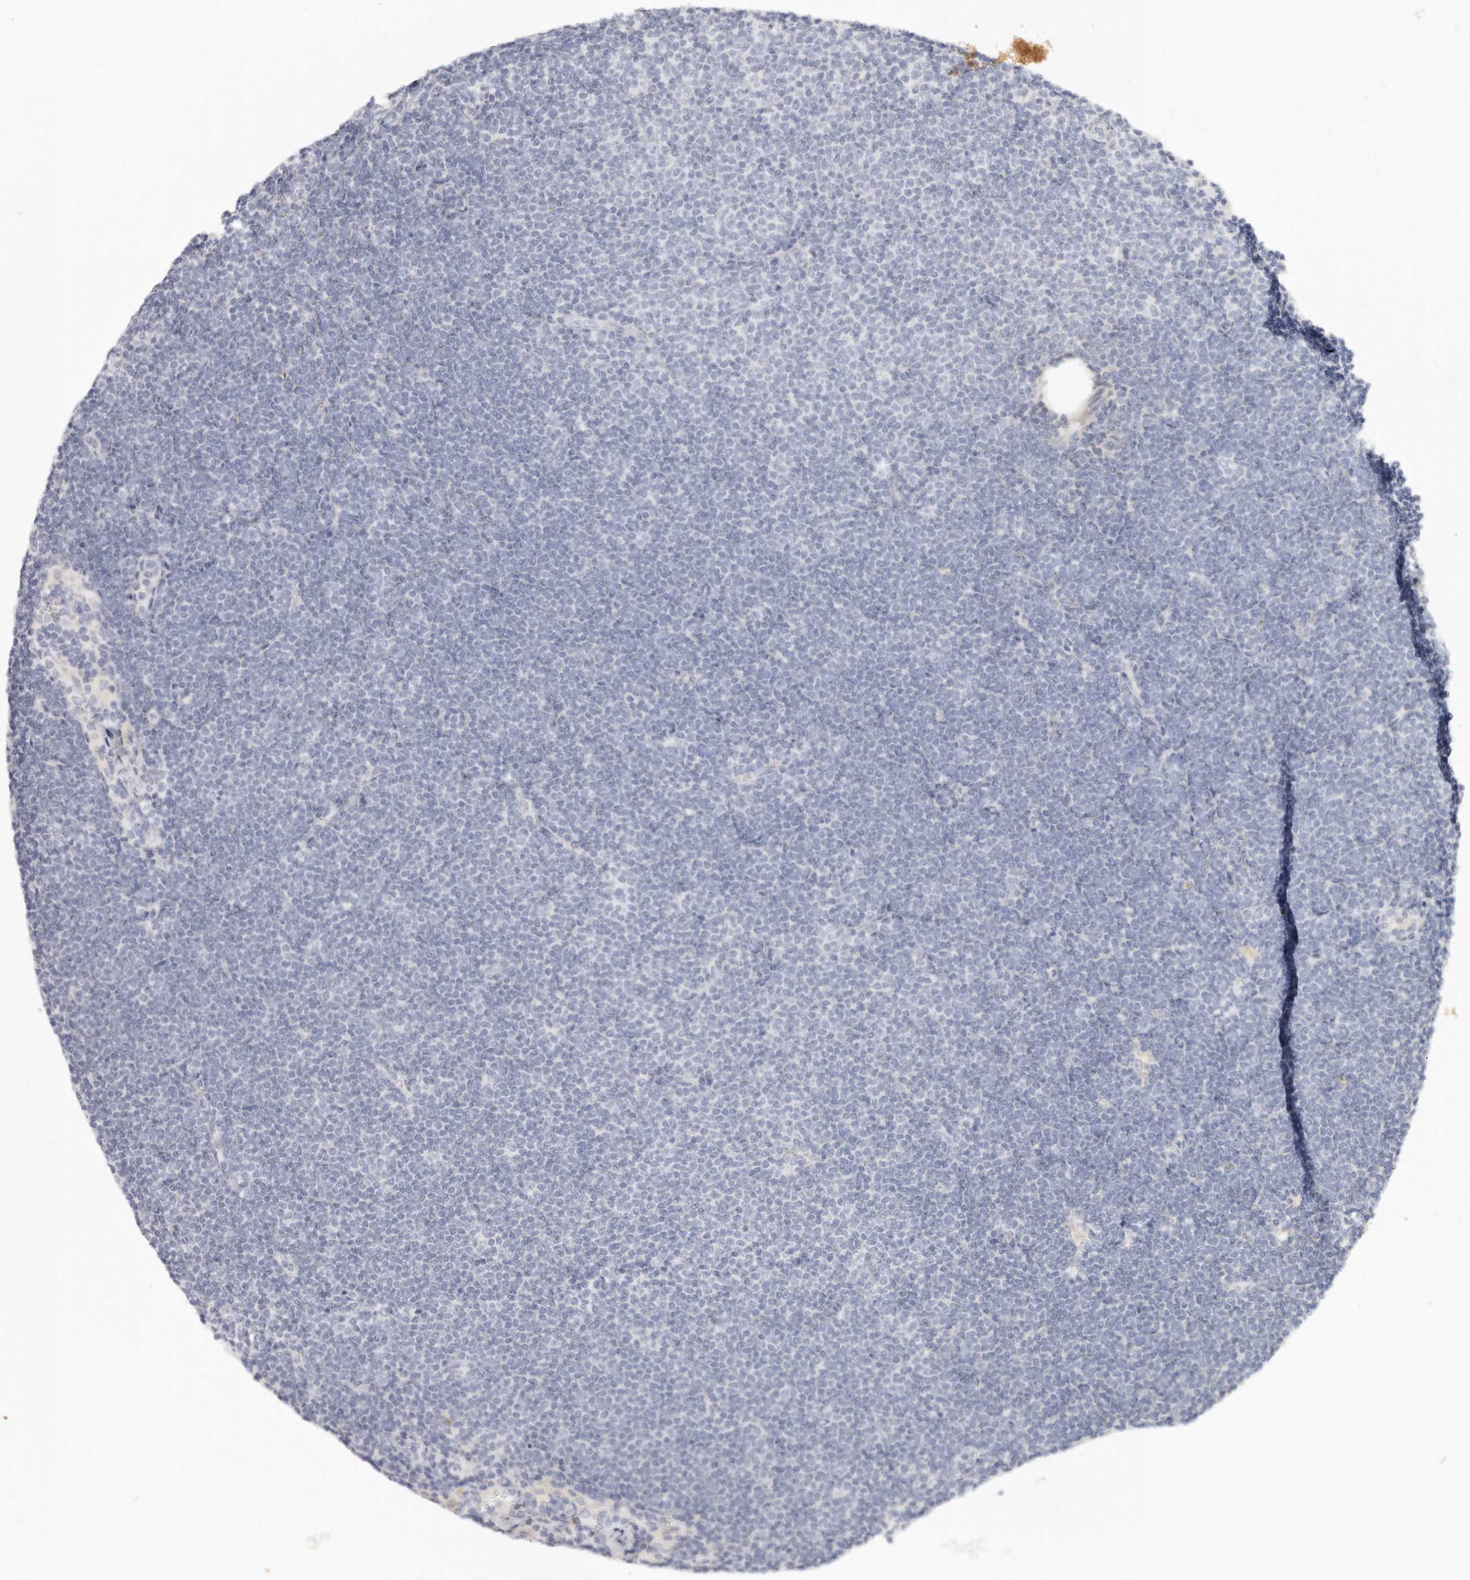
{"staining": {"intensity": "negative", "quantity": "none", "location": "none"}, "tissue": "lymphoma", "cell_type": "Tumor cells", "image_type": "cancer", "snomed": [{"axis": "morphology", "description": "Malignant lymphoma, non-Hodgkin's type, Low grade"}, {"axis": "topography", "description": "Lymph node"}], "caption": "Low-grade malignant lymphoma, non-Hodgkin's type stained for a protein using immunohistochemistry reveals no staining tumor cells.", "gene": "RXFP1", "patient": {"sex": "female", "age": 53}}